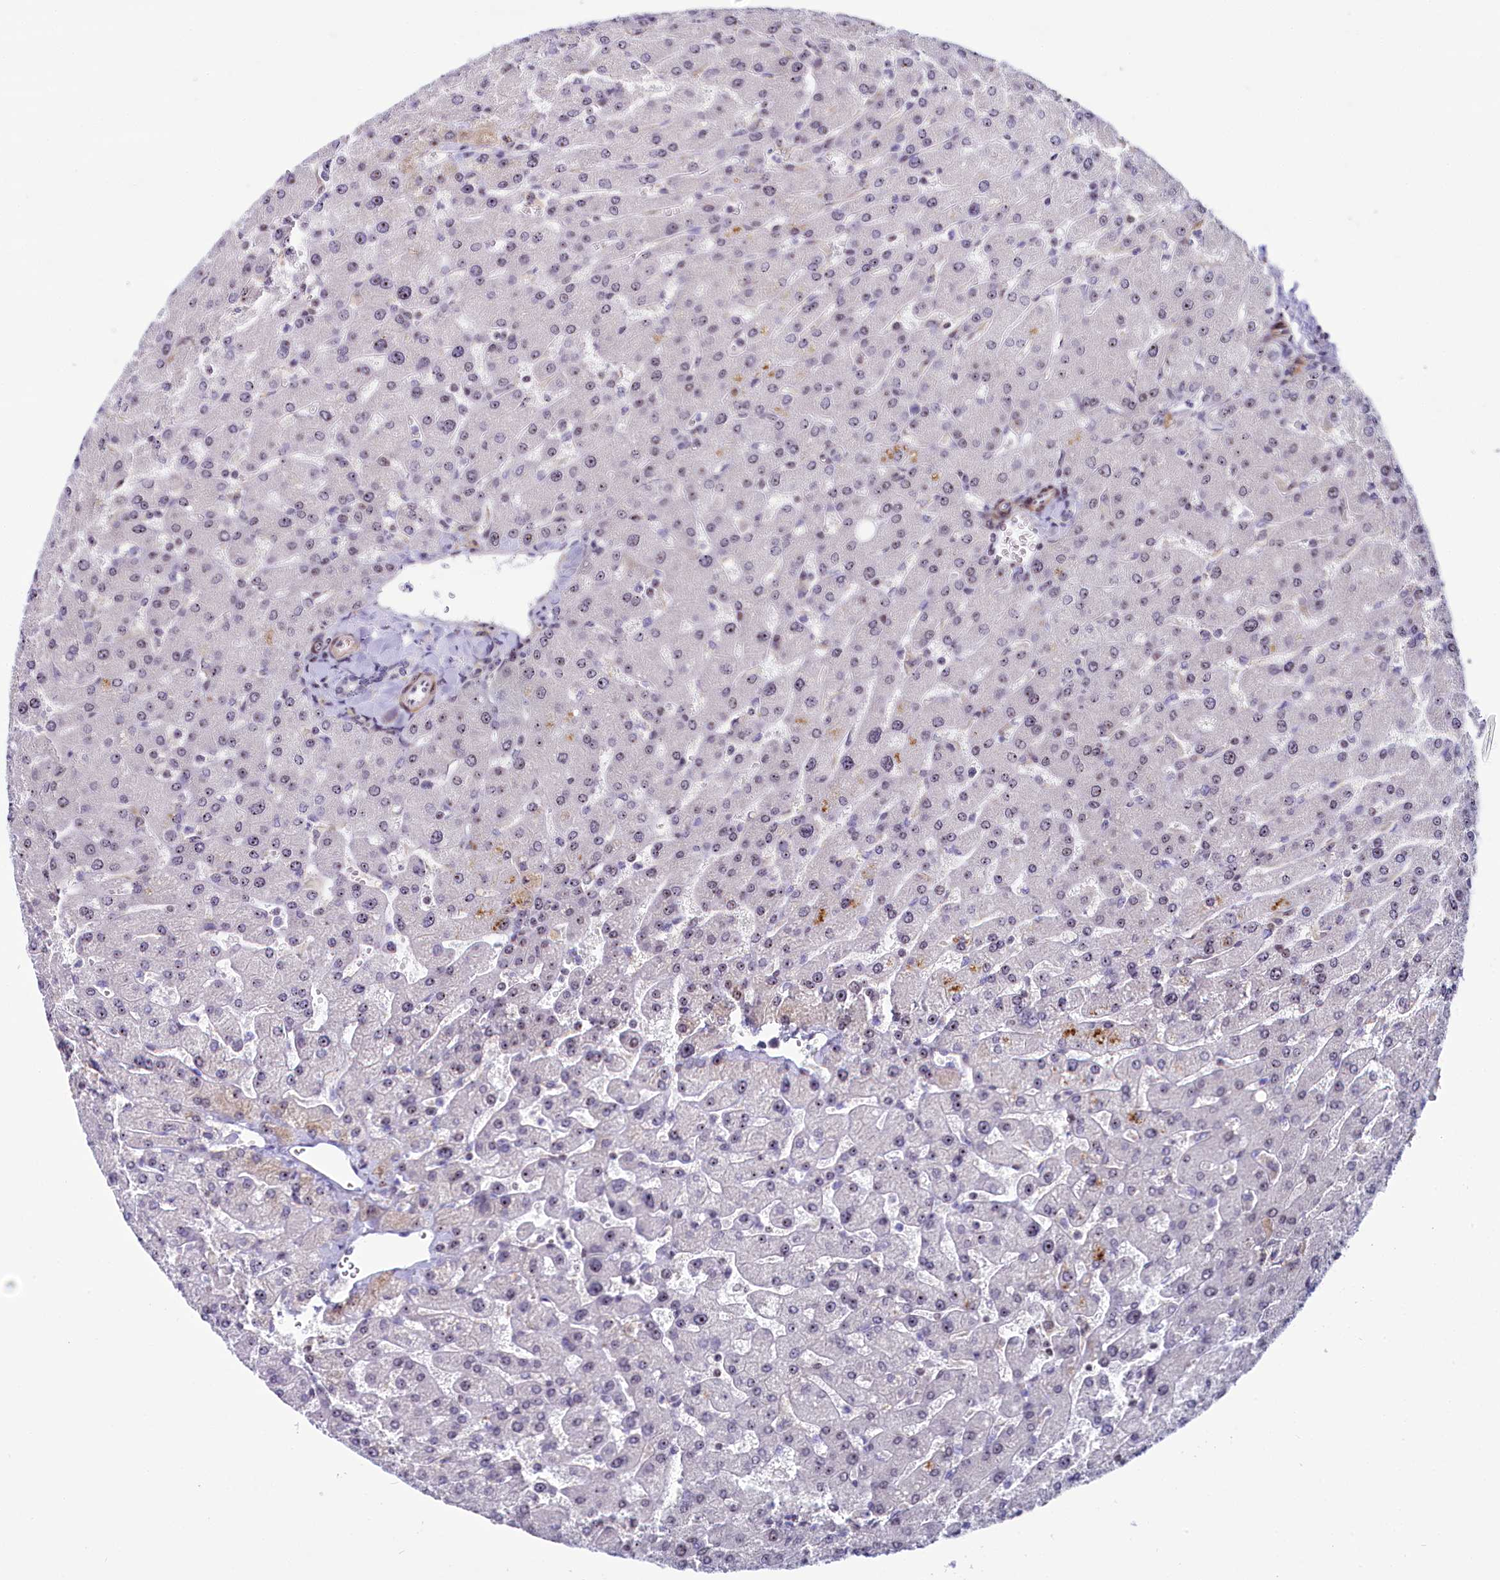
{"staining": {"intensity": "negative", "quantity": "none", "location": "none"}, "tissue": "liver", "cell_type": "Cholangiocytes", "image_type": "normal", "snomed": [{"axis": "morphology", "description": "Normal tissue, NOS"}, {"axis": "topography", "description": "Liver"}], "caption": "Human liver stained for a protein using immunohistochemistry (IHC) exhibits no staining in cholangiocytes.", "gene": "TCOF1", "patient": {"sex": "male", "age": 55}}